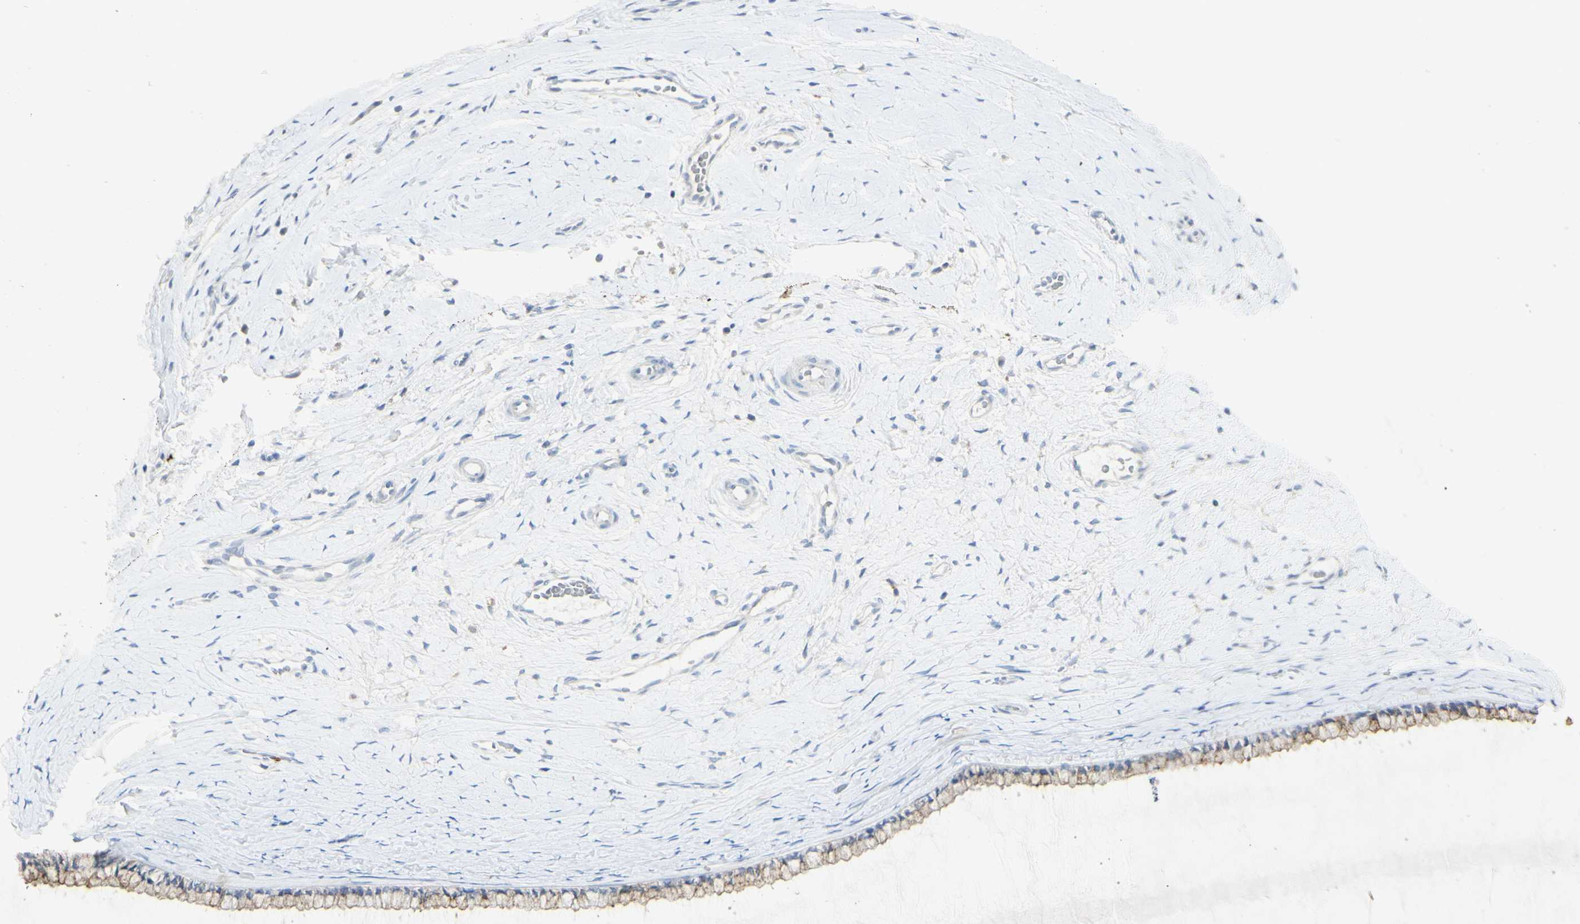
{"staining": {"intensity": "moderate", "quantity": ">75%", "location": "cytoplasmic/membranous"}, "tissue": "cervix", "cell_type": "Glandular cells", "image_type": "normal", "snomed": [{"axis": "morphology", "description": "Normal tissue, NOS"}, {"axis": "topography", "description": "Cervix"}], "caption": "Immunohistochemical staining of benign human cervix demonstrates >75% levels of moderate cytoplasmic/membranous protein expression in approximately >75% of glandular cells.", "gene": "ATP6V1B1", "patient": {"sex": "female", "age": 39}}